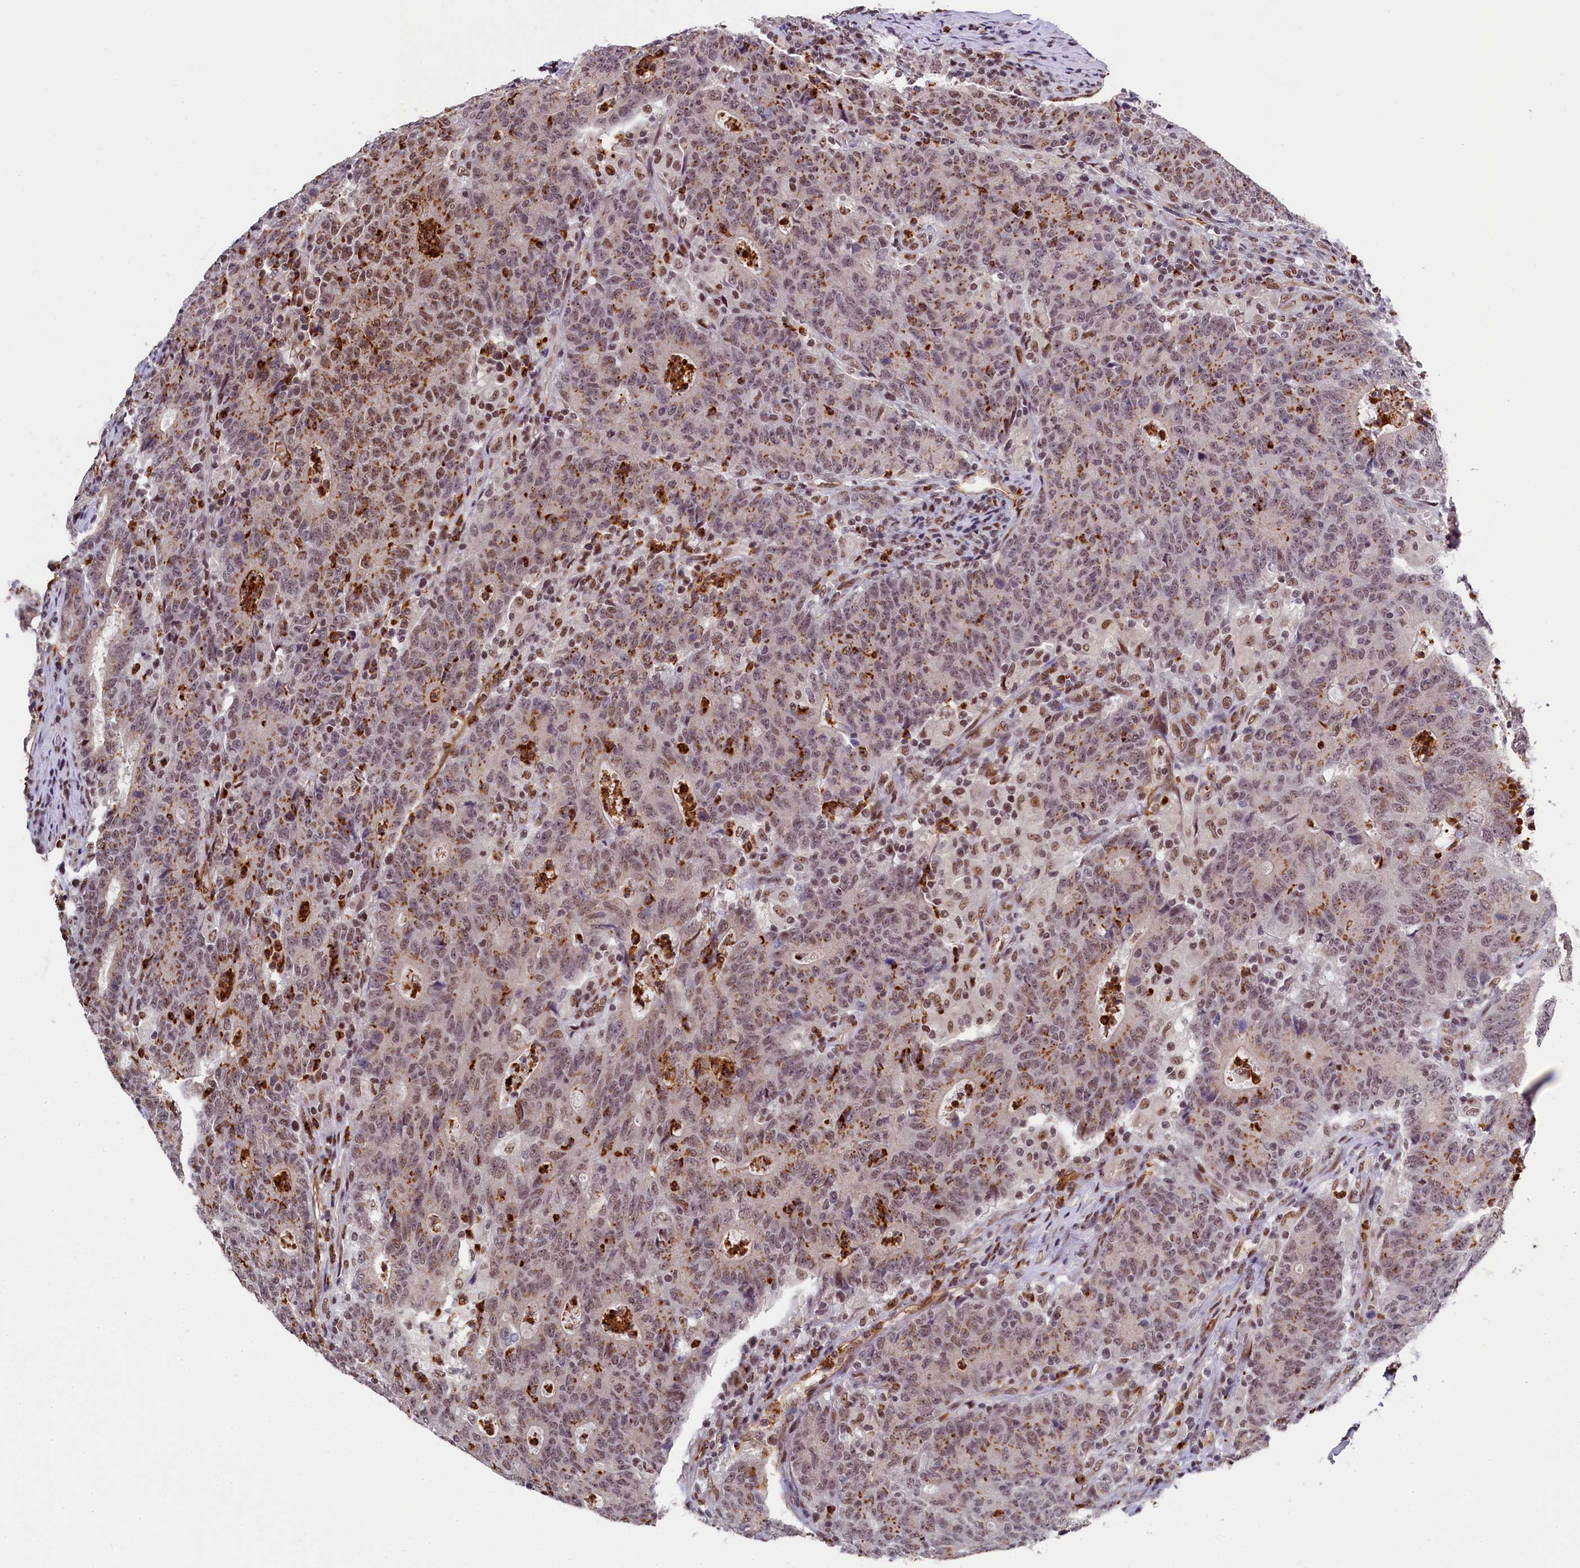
{"staining": {"intensity": "moderate", "quantity": "25%-75%", "location": "cytoplasmic/membranous,nuclear"}, "tissue": "colorectal cancer", "cell_type": "Tumor cells", "image_type": "cancer", "snomed": [{"axis": "morphology", "description": "Adenocarcinoma, NOS"}, {"axis": "topography", "description": "Colon"}], "caption": "DAB immunohistochemical staining of adenocarcinoma (colorectal) displays moderate cytoplasmic/membranous and nuclear protein staining in about 25%-75% of tumor cells.", "gene": "ADIG", "patient": {"sex": "female", "age": 75}}